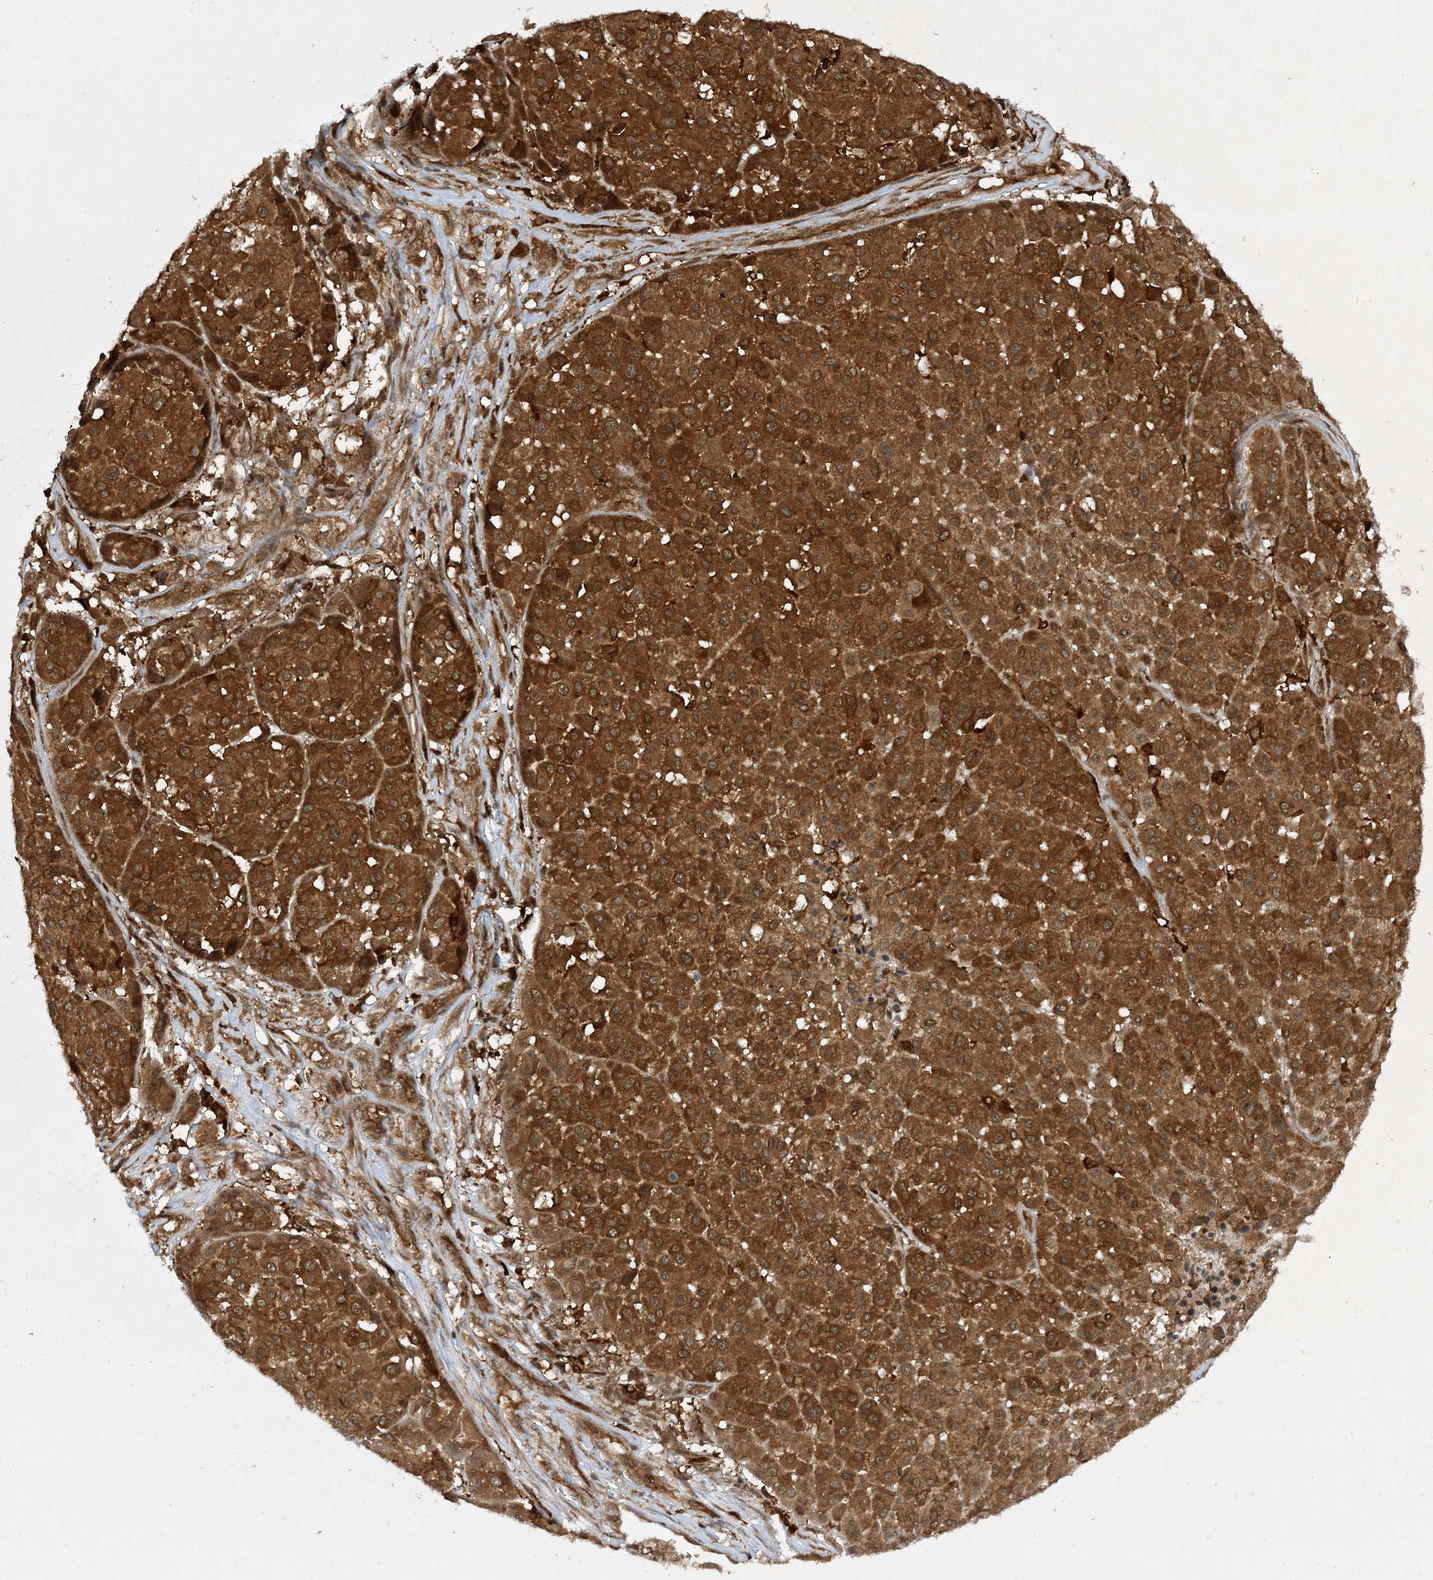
{"staining": {"intensity": "strong", "quantity": ">75%", "location": "cytoplasmic/membranous"}, "tissue": "melanoma", "cell_type": "Tumor cells", "image_type": "cancer", "snomed": [{"axis": "morphology", "description": "Malignant melanoma, Metastatic site"}, {"axis": "topography", "description": "Soft tissue"}], "caption": "Human melanoma stained for a protein (brown) demonstrates strong cytoplasmic/membranous positive positivity in about >75% of tumor cells.", "gene": "CERT1", "patient": {"sex": "male", "age": 41}}